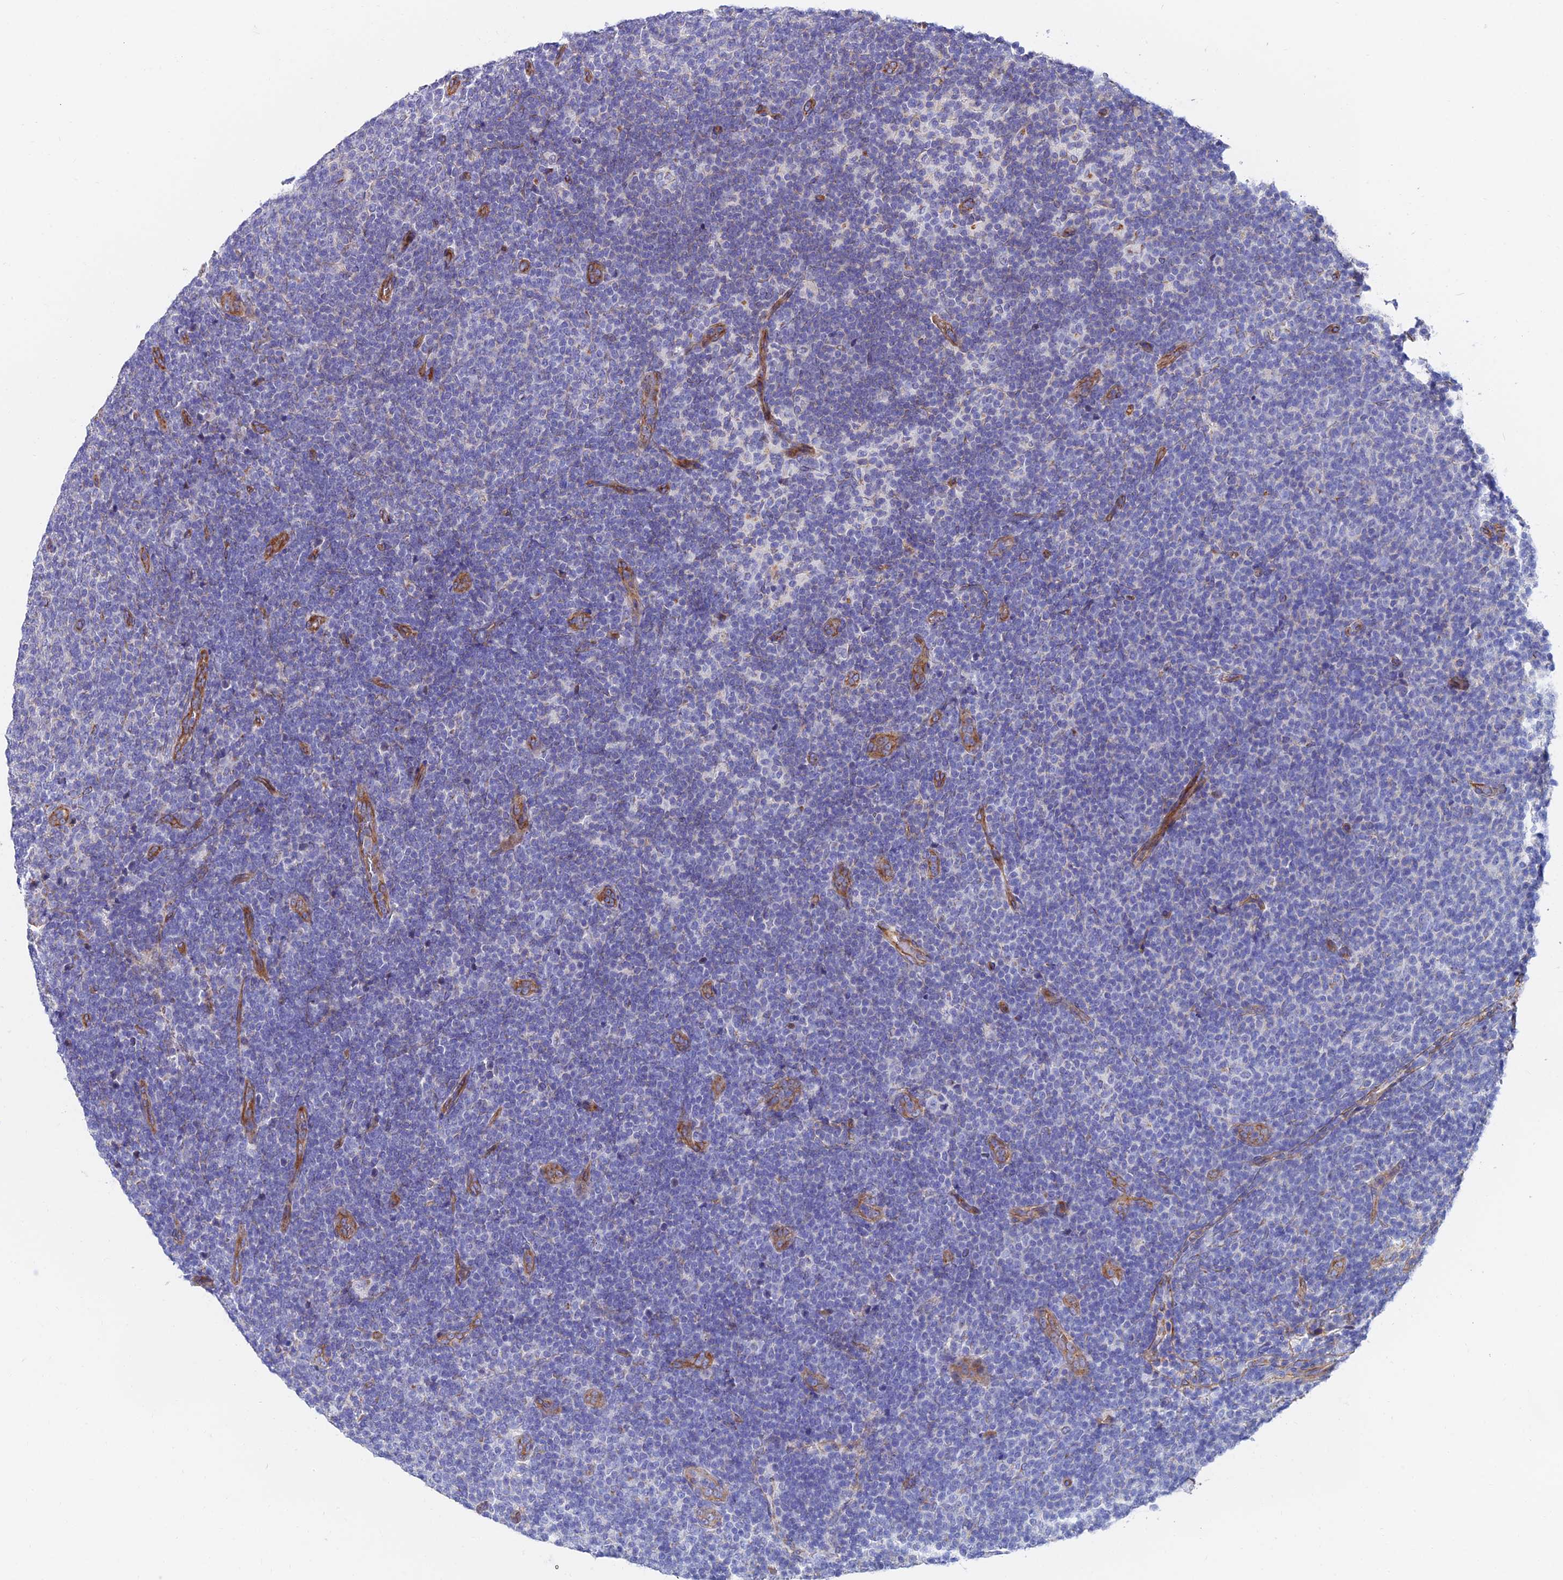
{"staining": {"intensity": "negative", "quantity": "none", "location": "none"}, "tissue": "lymphoma", "cell_type": "Tumor cells", "image_type": "cancer", "snomed": [{"axis": "morphology", "description": "Malignant lymphoma, non-Hodgkin's type, Low grade"}, {"axis": "topography", "description": "Lymph node"}], "caption": "A histopathology image of malignant lymphoma, non-Hodgkin's type (low-grade) stained for a protein displays no brown staining in tumor cells.", "gene": "ADGRF3", "patient": {"sex": "male", "age": 66}}